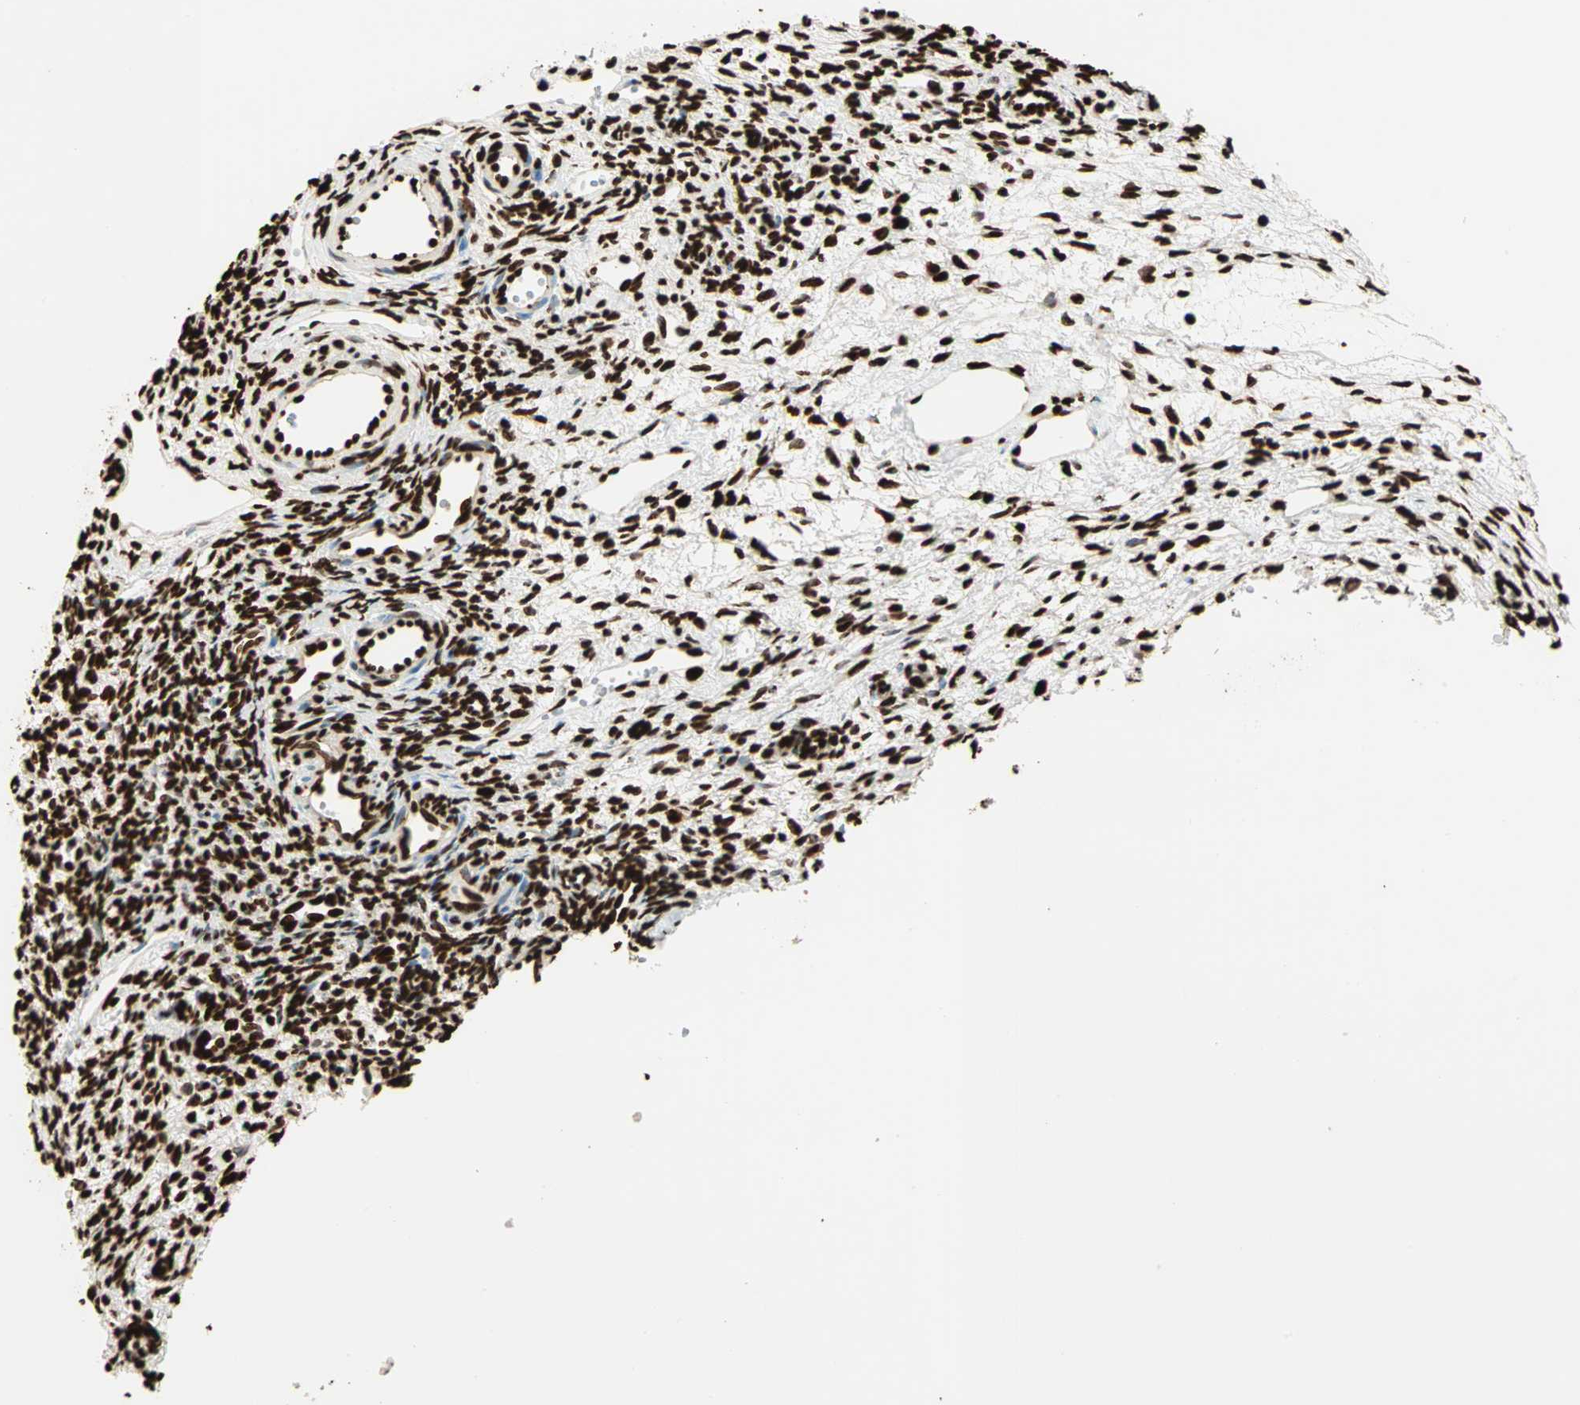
{"staining": {"intensity": "strong", "quantity": ">75%", "location": "nuclear"}, "tissue": "ovary", "cell_type": "Ovarian stroma cells", "image_type": "normal", "snomed": [{"axis": "morphology", "description": "Normal tissue, NOS"}, {"axis": "topography", "description": "Ovary"}], "caption": "Strong nuclear expression for a protein is identified in approximately >75% of ovarian stroma cells of benign ovary using IHC.", "gene": "GLI2", "patient": {"sex": "female", "age": 33}}